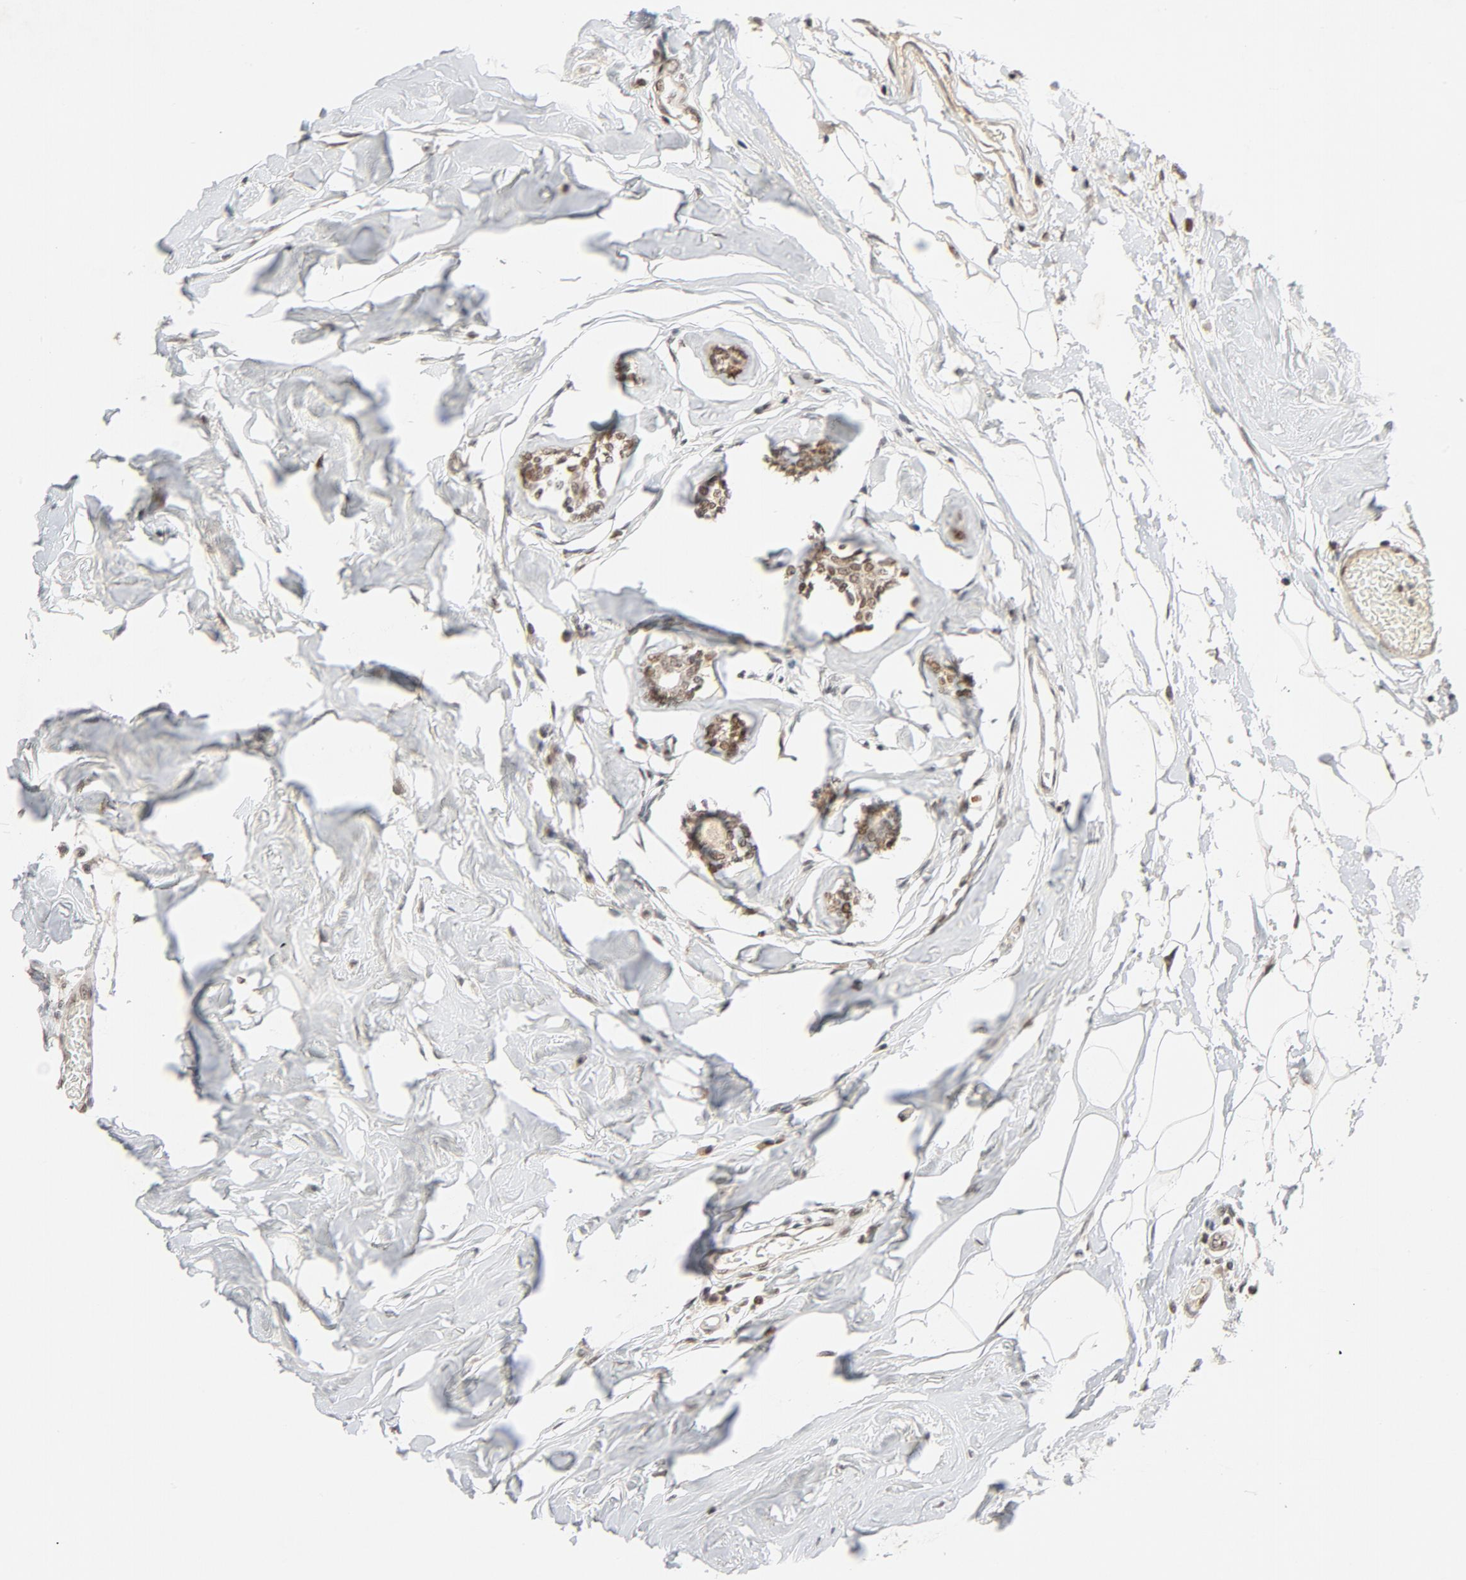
{"staining": {"intensity": "moderate", "quantity": ">75%", "location": "nuclear"}, "tissue": "breast cancer", "cell_type": "Tumor cells", "image_type": "cancer", "snomed": [{"axis": "morphology", "description": "Lobular carcinoma"}, {"axis": "topography", "description": "Breast"}], "caption": "Immunohistochemistry photomicrograph of neoplastic tissue: breast lobular carcinoma stained using immunohistochemistry (IHC) displays medium levels of moderate protein expression localized specifically in the nuclear of tumor cells, appearing as a nuclear brown color.", "gene": "SMARCD1", "patient": {"sex": "female", "age": 51}}